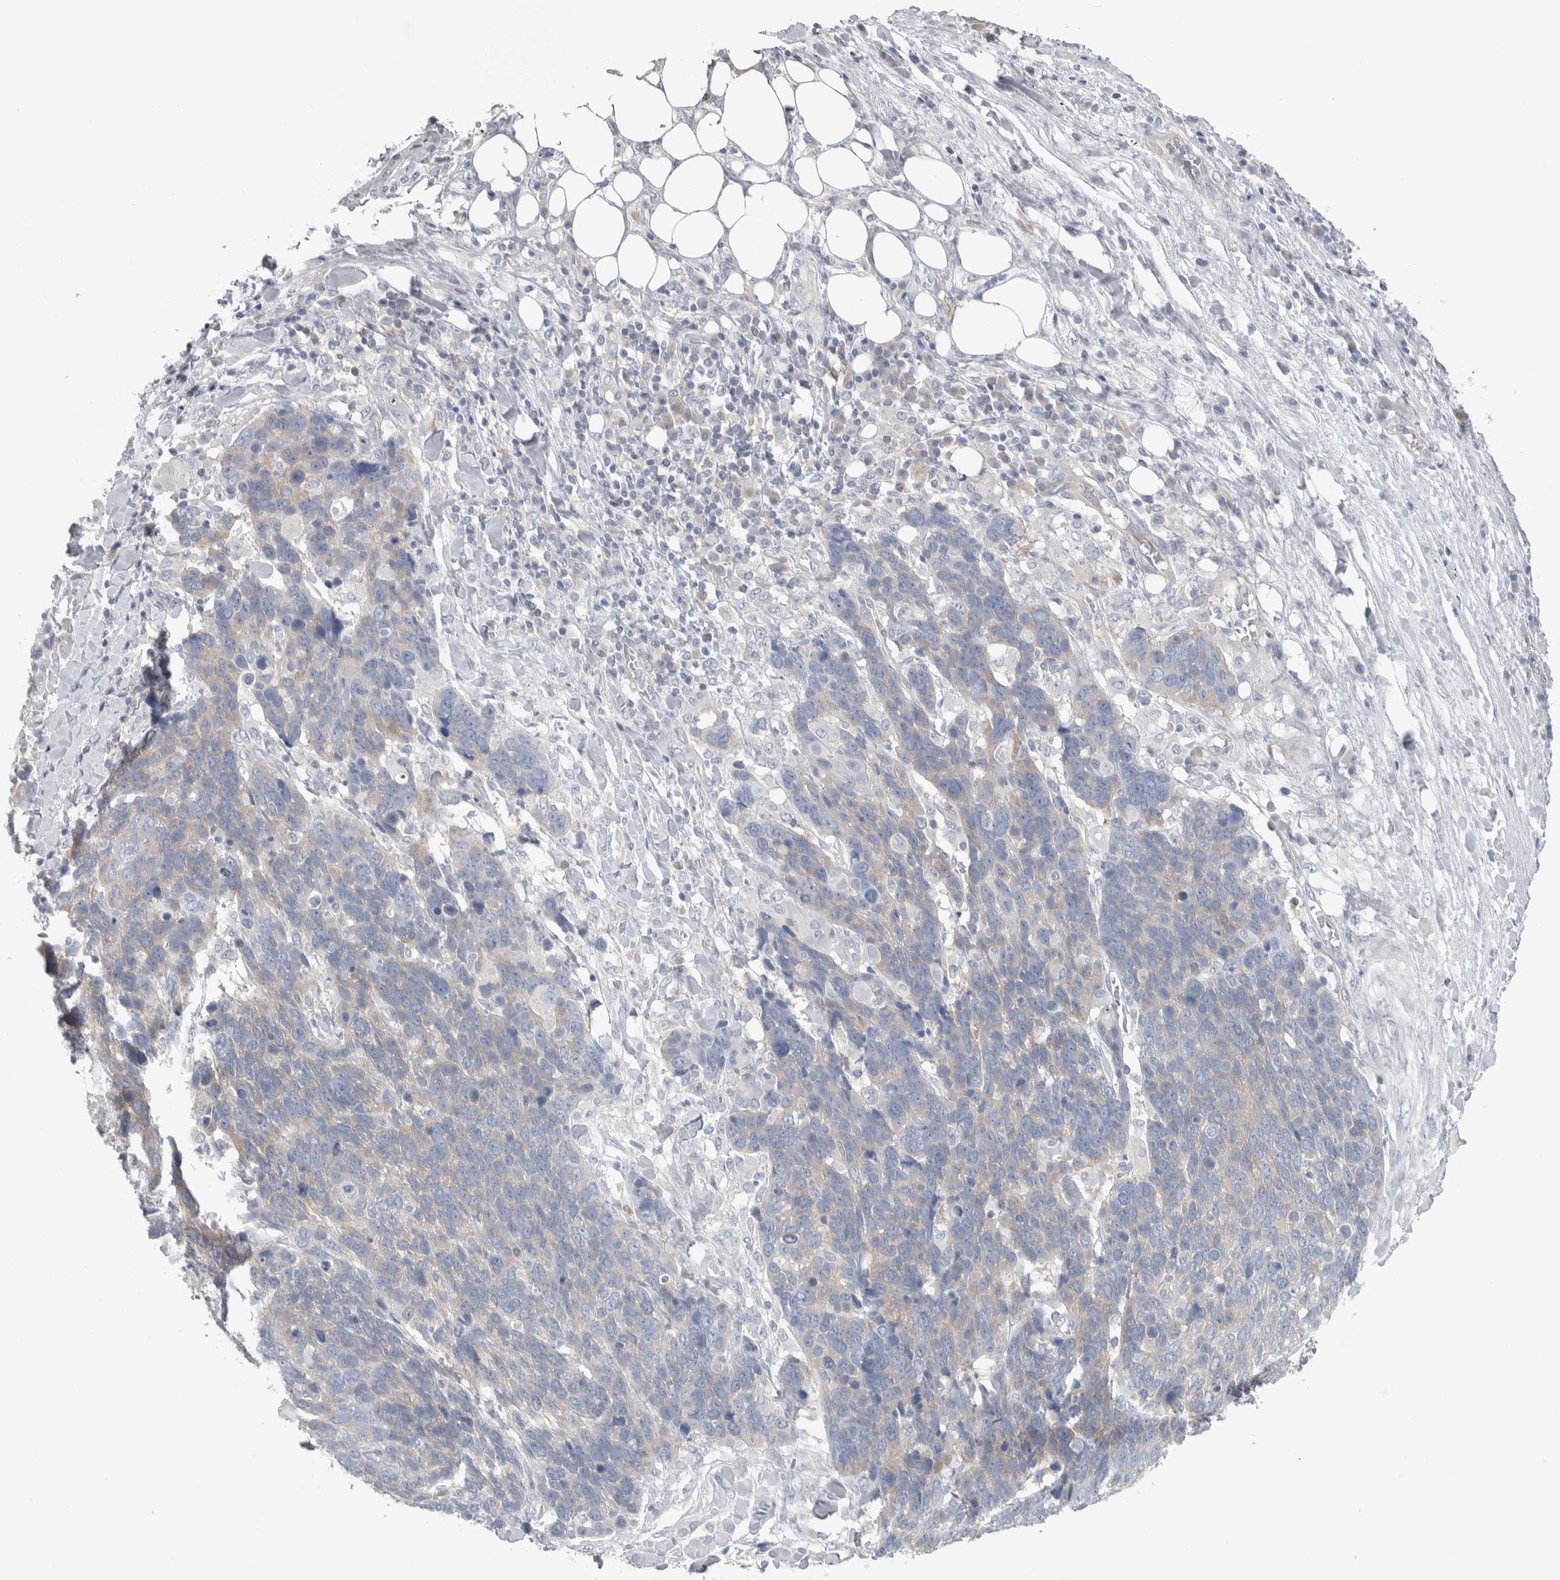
{"staining": {"intensity": "weak", "quantity": "<25%", "location": "cytoplasmic/membranous"}, "tissue": "lung cancer", "cell_type": "Tumor cells", "image_type": "cancer", "snomed": [{"axis": "morphology", "description": "Squamous cell carcinoma, NOS"}, {"axis": "topography", "description": "Lung"}], "caption": "Protein analysis of lung cancer (squamous cell carcinoma) shows no significant staining in tumor cells.", "gene": "GPHN", "patient": {"sex": "male", "age": 66}}